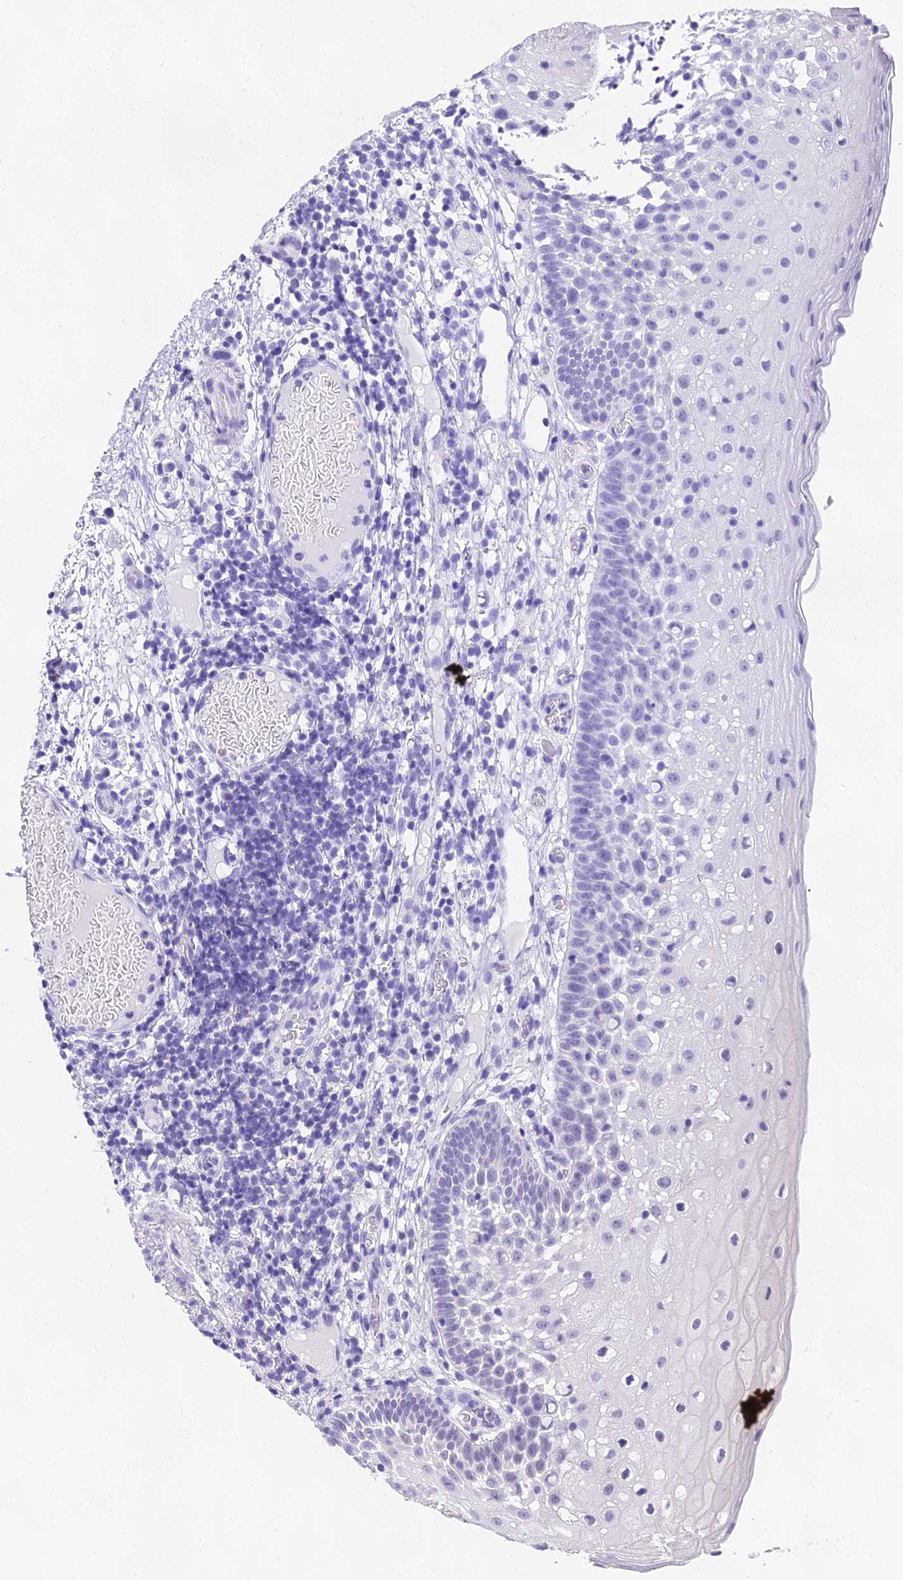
{"staining": {"intensity": "negative", "quantity": "none", "location": "none"}, "tissue": "oral mucosa", "cell_type": "Squamous epithelial cells", "image_type": "normal", "snomed": [{"axis": "morphology", "description": "Normal tissue, NOS"}, {"axis": "topography", "description": "Oral tissue"}], "caption": "DAB (3,3'-diaminobenzidine) immunohistochemical staining of normal oral mucosa reveals no significant expression in squamous epithelial cells. (DAB immunohistochemistry with hematoxylin counter stain).", "gene": "MAT2A", "patient": {"sex": "female", "age": 69}}